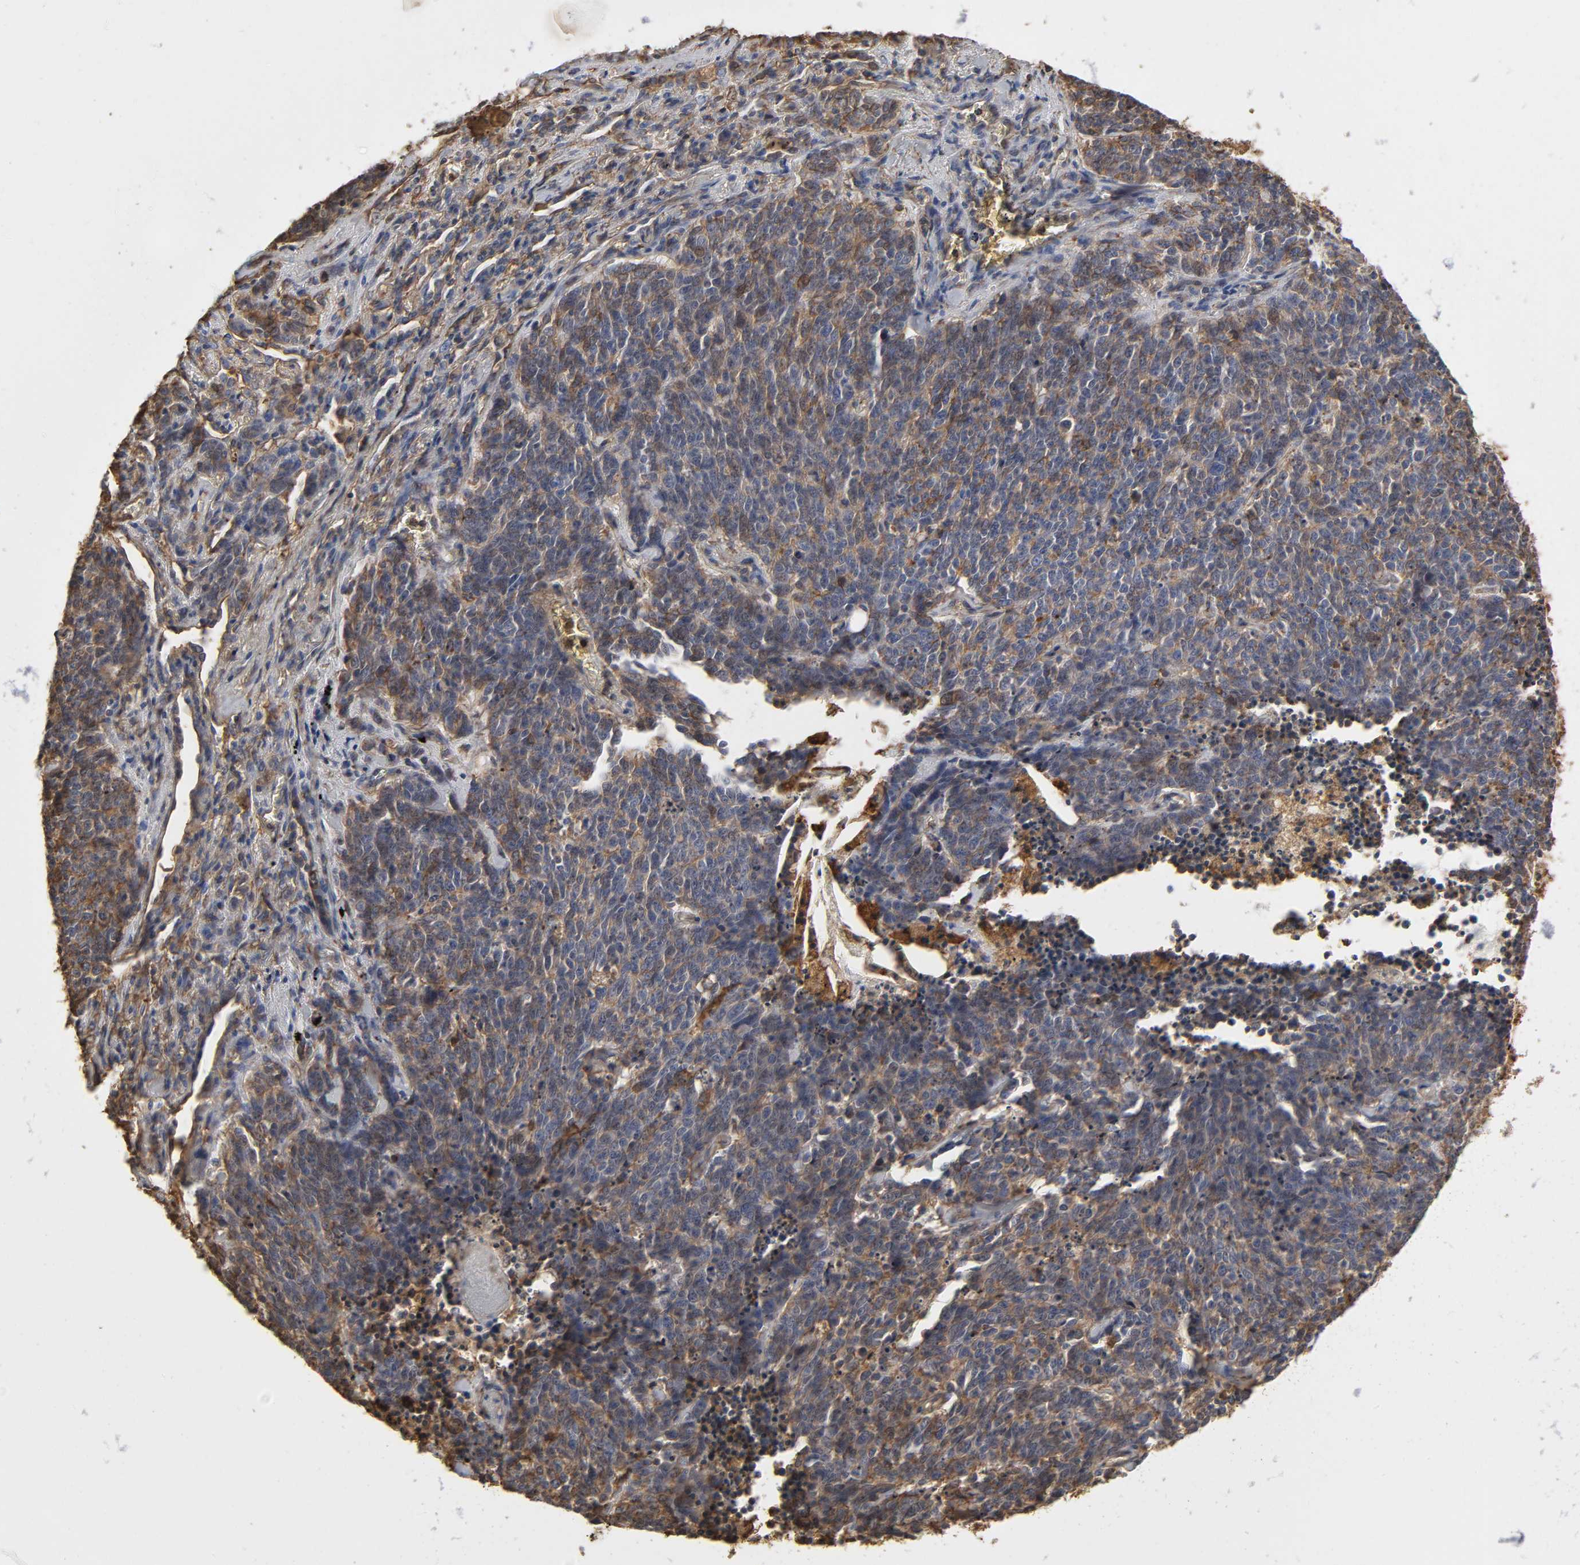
{"staining": {"intensity": "moderate", "quantity": "25%-75%", "location": "cytoplasmic/membranous"}, "tissue": "lung cancer", "cell_type": "Tumor cells", "image_type": "cancer", "snomed": [{"axis": "morphology", "description": "Neoplasm, malignant, NOS"}, {"axis": "topography", "description": "Lung"}], "caption": "This is a histology image of immunohistochemistry (IHC) staining of lung cancer (neoplasm (malignant)), which shows moderate staining in the cytoplasmic/membranous of tumor cells.", "gene": "ANXA2", "patient": {"sex": "female", "age": 58}}